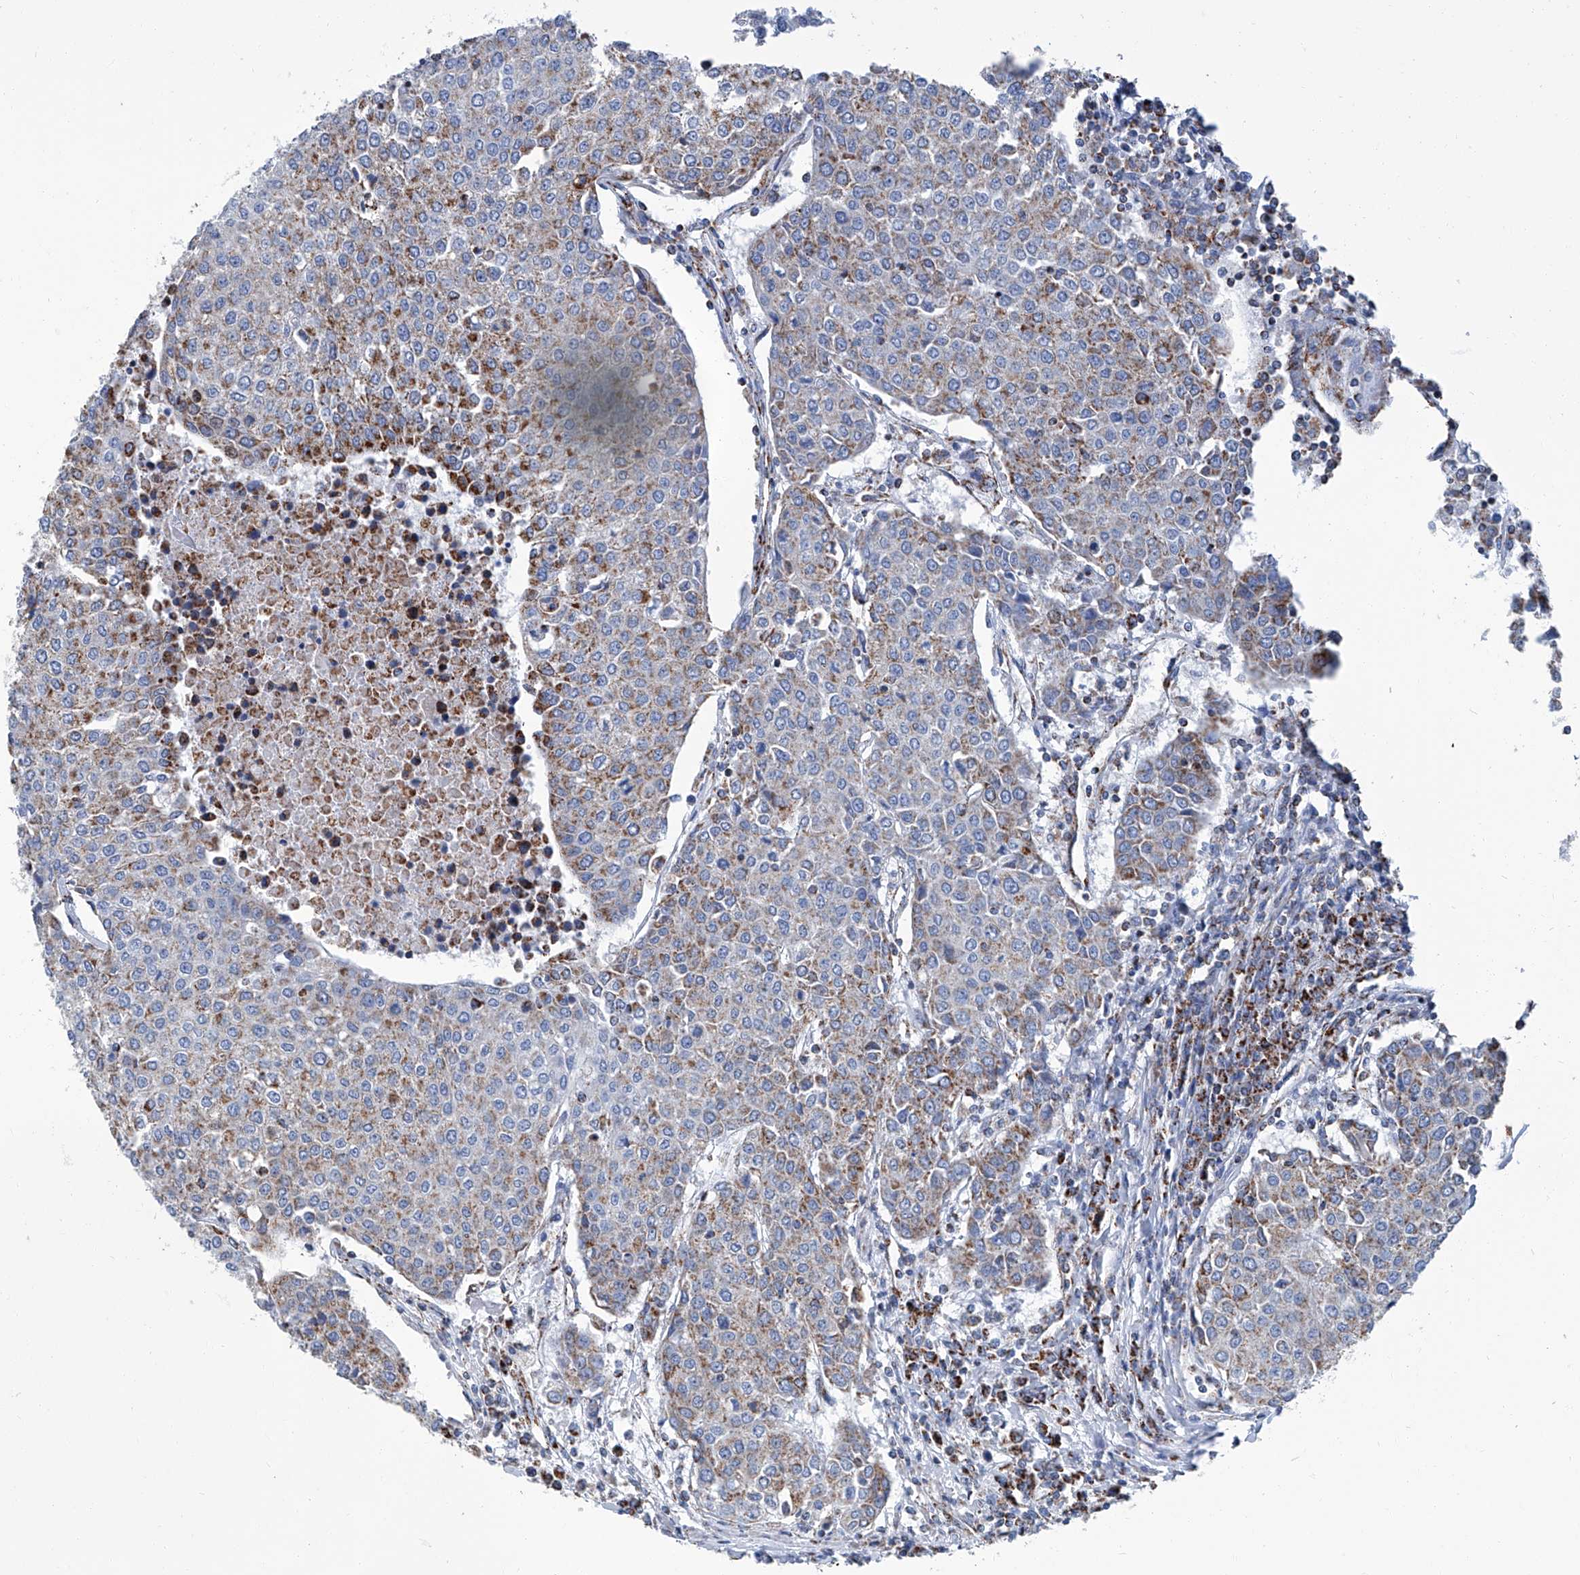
{"staining": {"intensity": "moderate", "quantity": "25%-75%", "location": "cytoplasmic/membranous"}, "tissue": "urothelial cancer", "cell_type": "Tumor cells", "image_type": "cancer", "snomed": [{"axis": "morphology", "description": "Urothelial carcinoma, High grade"}, {"axis": "topography", "description": "Urinary bladder"}], "caption": "A histopathology image of human urothelial cancer stained for a protein displays moderate cytoplasmic/membranous brown staining in tumor cells.", "gene": "MT-ND1", "patient": {"sex": "female", "age": 85}}